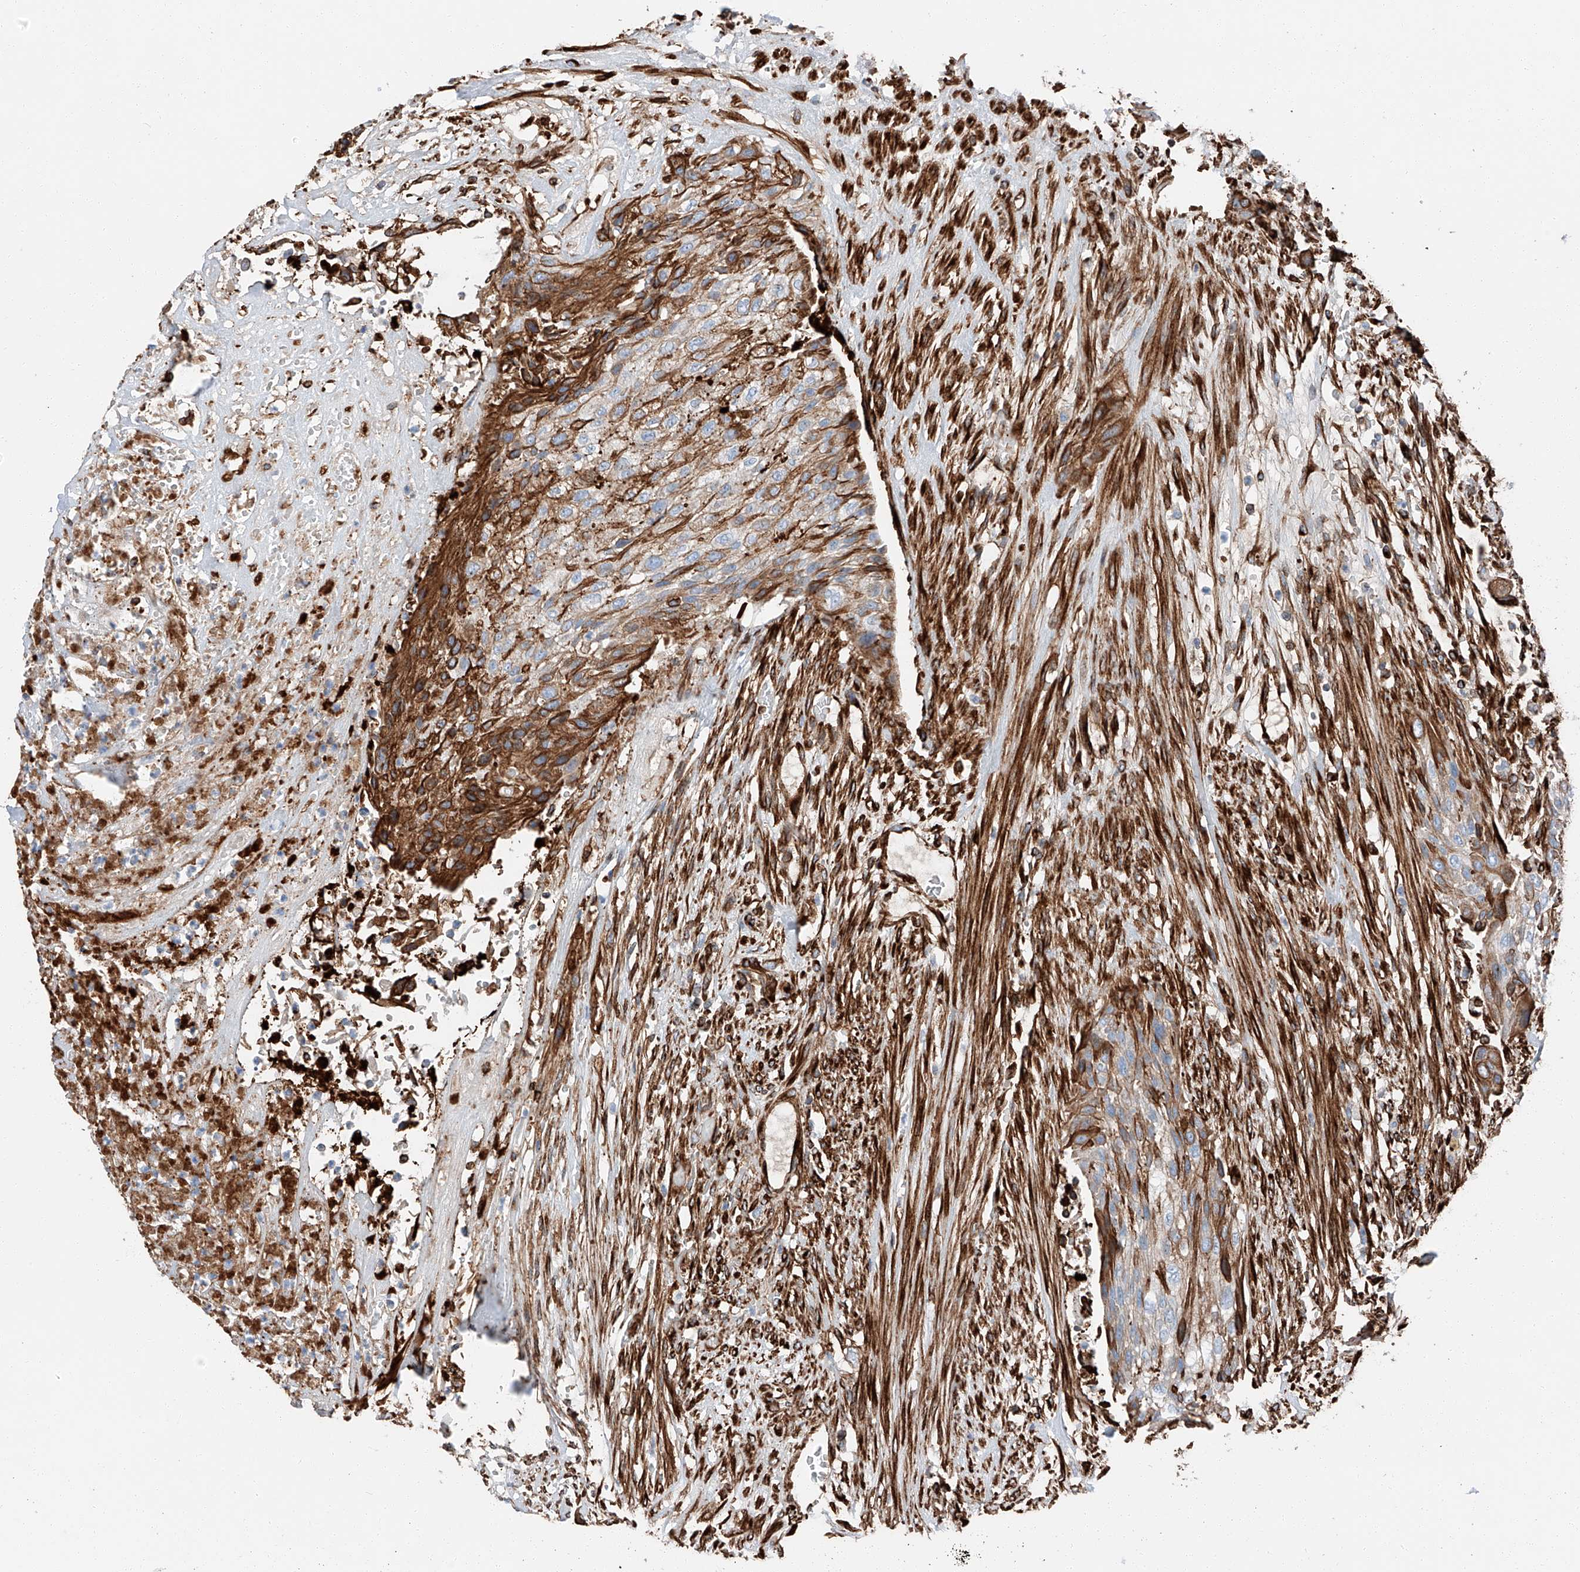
{"staining": {"intensity": "moderate", "quantity": "25%-75%", "location": "cytoplasmic/membranous"}, "tissue": "urothelial cancer", "cell_type": "Tumor cells", "image_type": "cancer", "snomed": [{"axis": "morphology", "description": "Urothelial carcinoma, High grade"}, {"axis": "topography", "description": "Urinary bladder"}], "caption": "Immunohistochemistry (IHC) histopathology image of human high-grade urothelial carcinoma stained for a protein (brown), which exhibits medium levels of moderate cytoplasmic/membranous positivity in approximately 25%-75% of tumor cells.", "gene": "ZNF804A", "patient": {"sex": "male", "age": 35}}